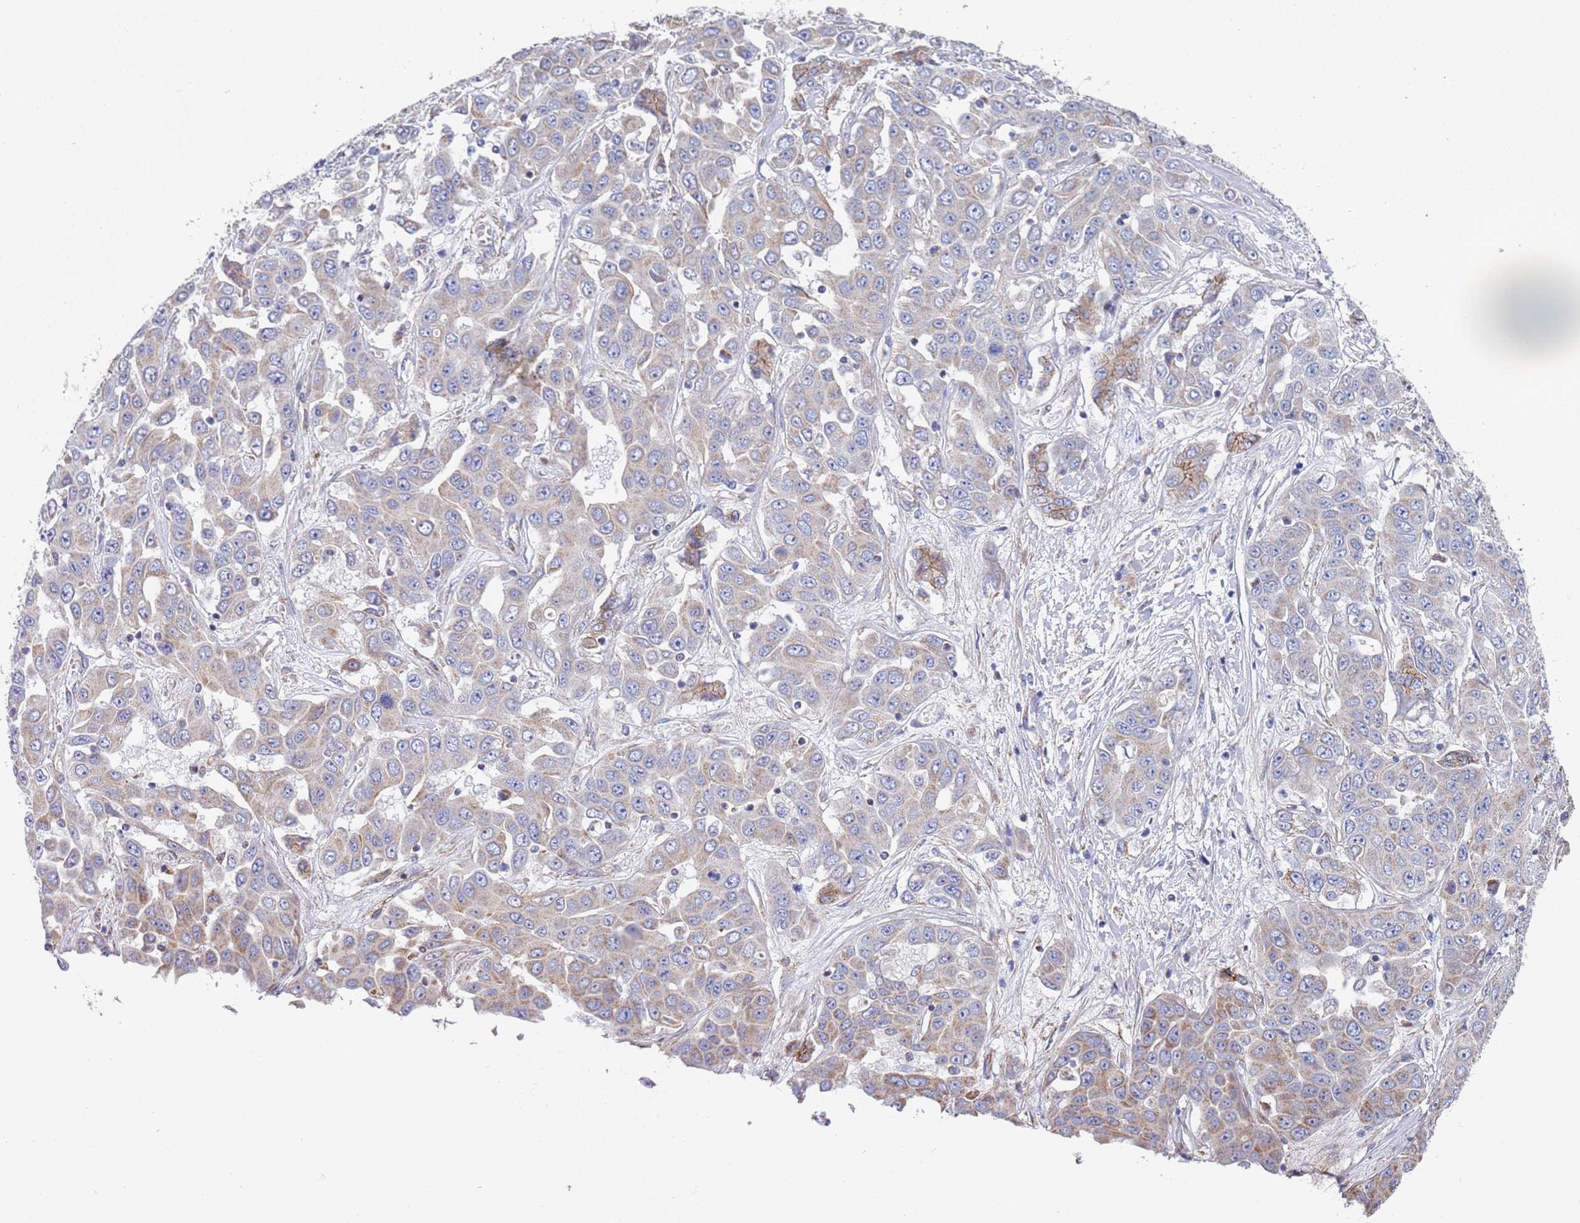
{"staining": {"intensity": "moderate", "quantity": "<25%", "location": "cytoplasmic/membranous"}, "tissue": "liver cancer", "cell_type": "Tumor cells", "image_type": "cancer", "snomed": [{"axis": "morphology", "description": "Cholangiocarcinoma"}, {"axis": "topography", "description": "Liver"}], "caption": "An immunohistochemistry photomicrograph of tumor tissue is shown. Protein staining in brown labels moderate cytoplasmic/membranous positivity in cholangiocarcinoma (liver) within tumor cells.", "gene": "PWWP3A", "patient": {"sex": "female", "age": 52}}